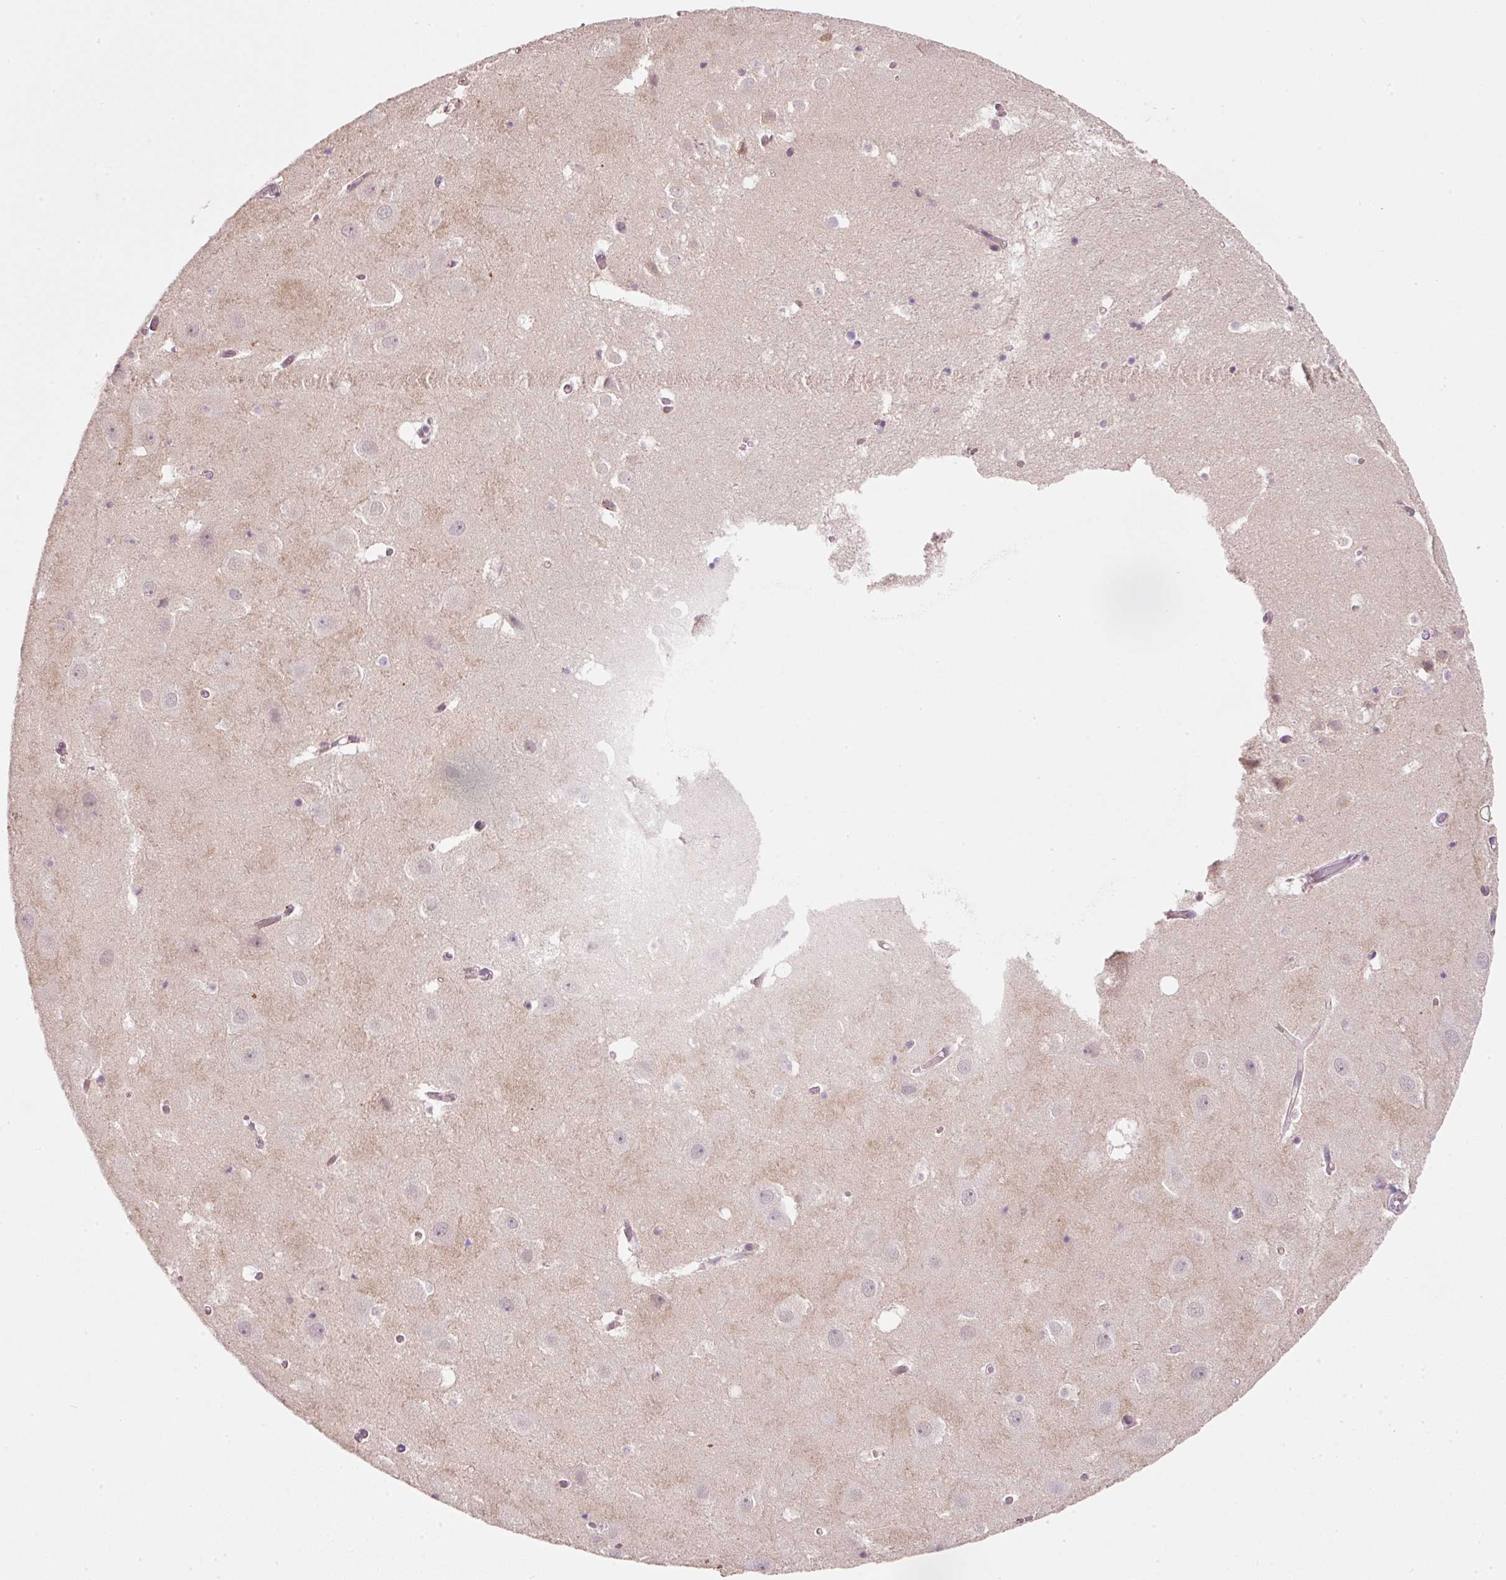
{"staining": {"intensity": "negative", "quantity": "none", "location": "none"}, "tissue": "hippocampus", "cell_type": "Glial cells", "image_type": "normal", "snomed": [{"axis": "morphology", "description": "Normal tissue, NOS"}, {"axis": "topography", "description": "Hippocampus"}], "caption": "Immunohistochemistry of unremarkable human hippocampus displays no positivity in glial cells.", "gene": "TIRAP", "patient": {"sex": "female", "age": 52}}